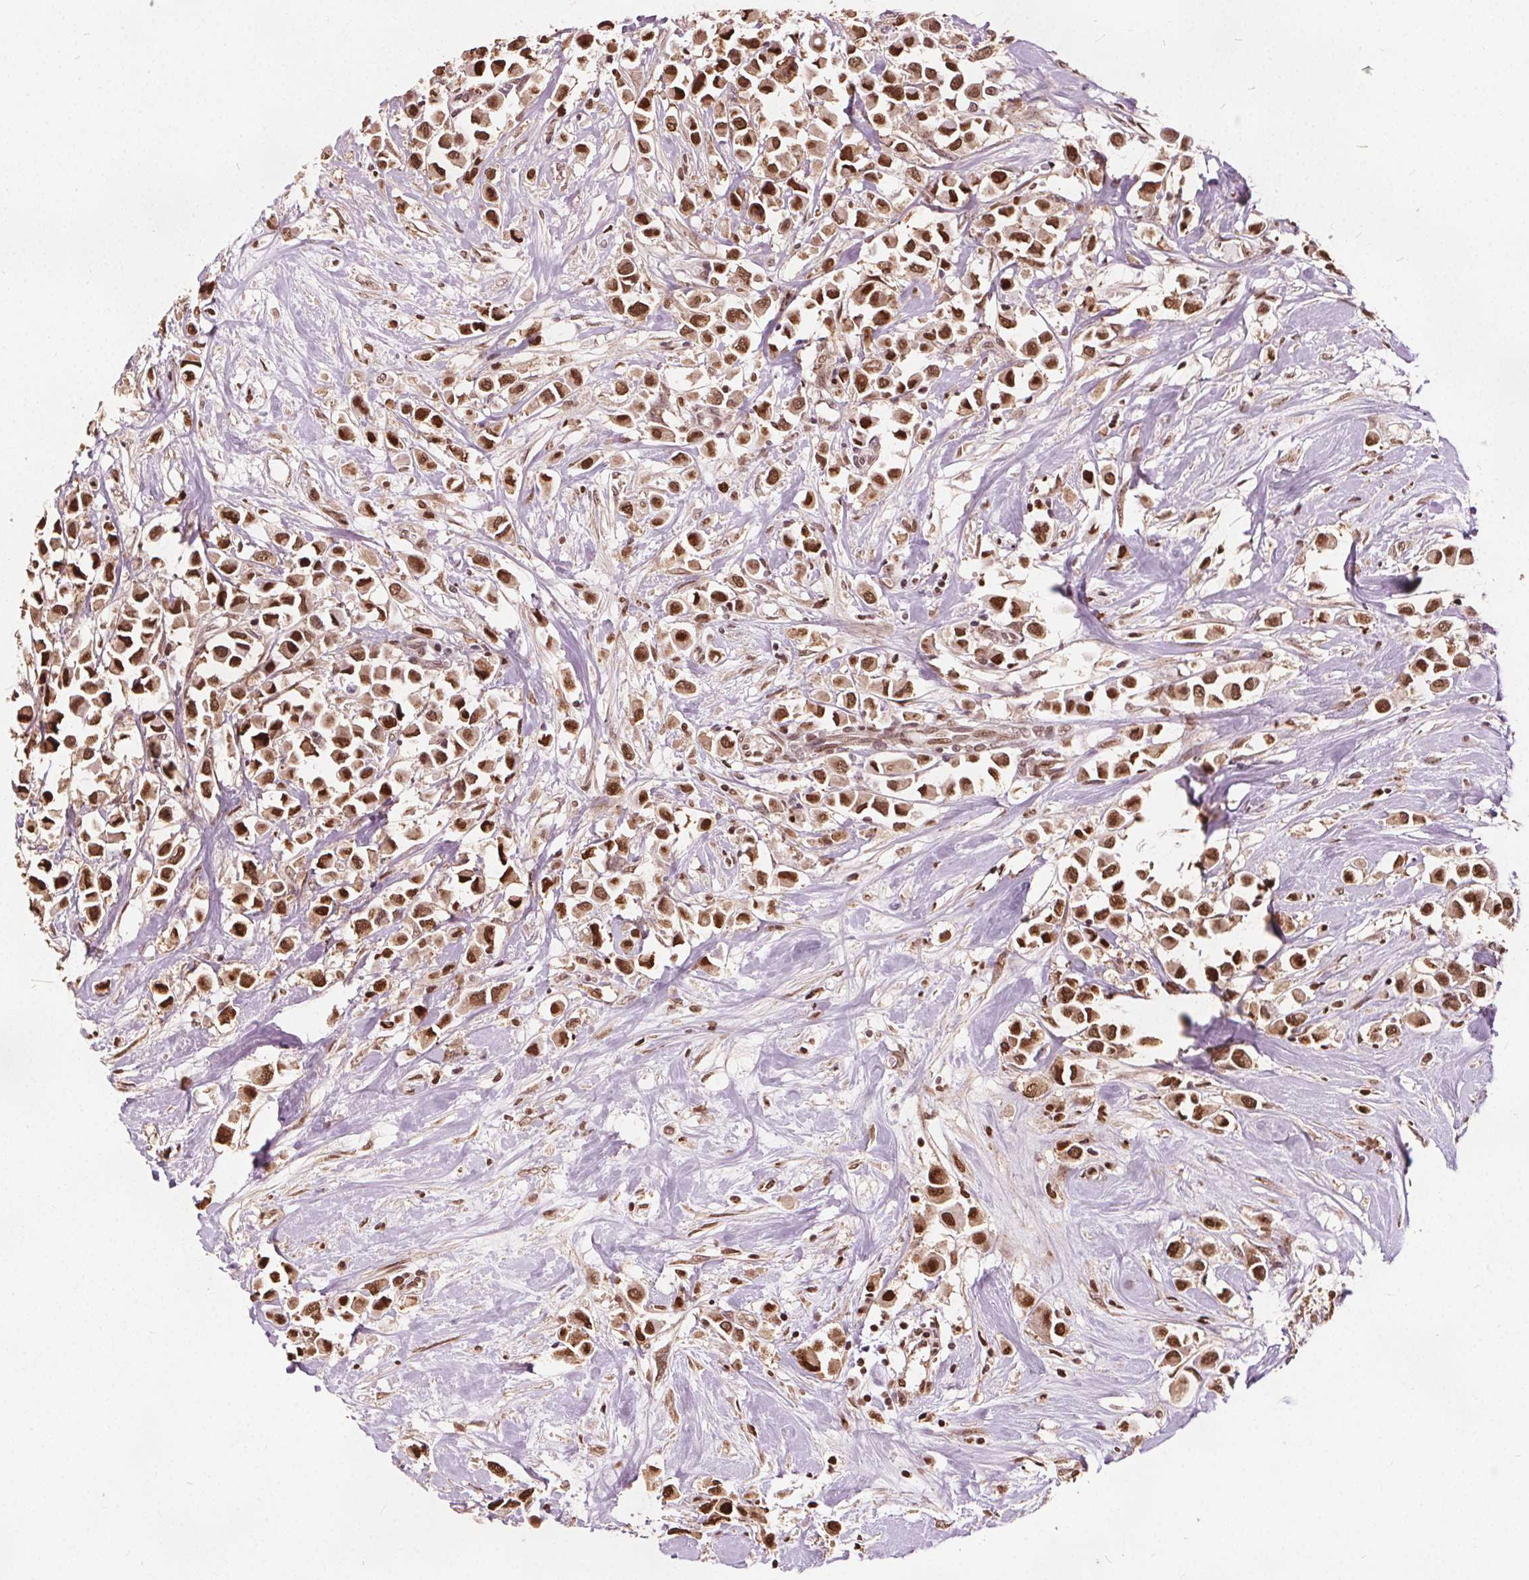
{"staining": {"intensity": "strong", "quantity": ">75%", "location": "nuclear"}, "tissue": "breast cancer", "cell_type": "Tumor cells", "image_type": "cancer", "snomed": [{"axis": "morphology", "description": "Duct carcinoma"}, {"axis": "topography", "description": "Breast"}], "caption": "The immunohistochemical stain shows strong nuclear positivity in tumor cells of intraductal carcinoma (breast) tissue.", "gene": "ISLR2", "patient": {"sex": "female", "age": 61}}